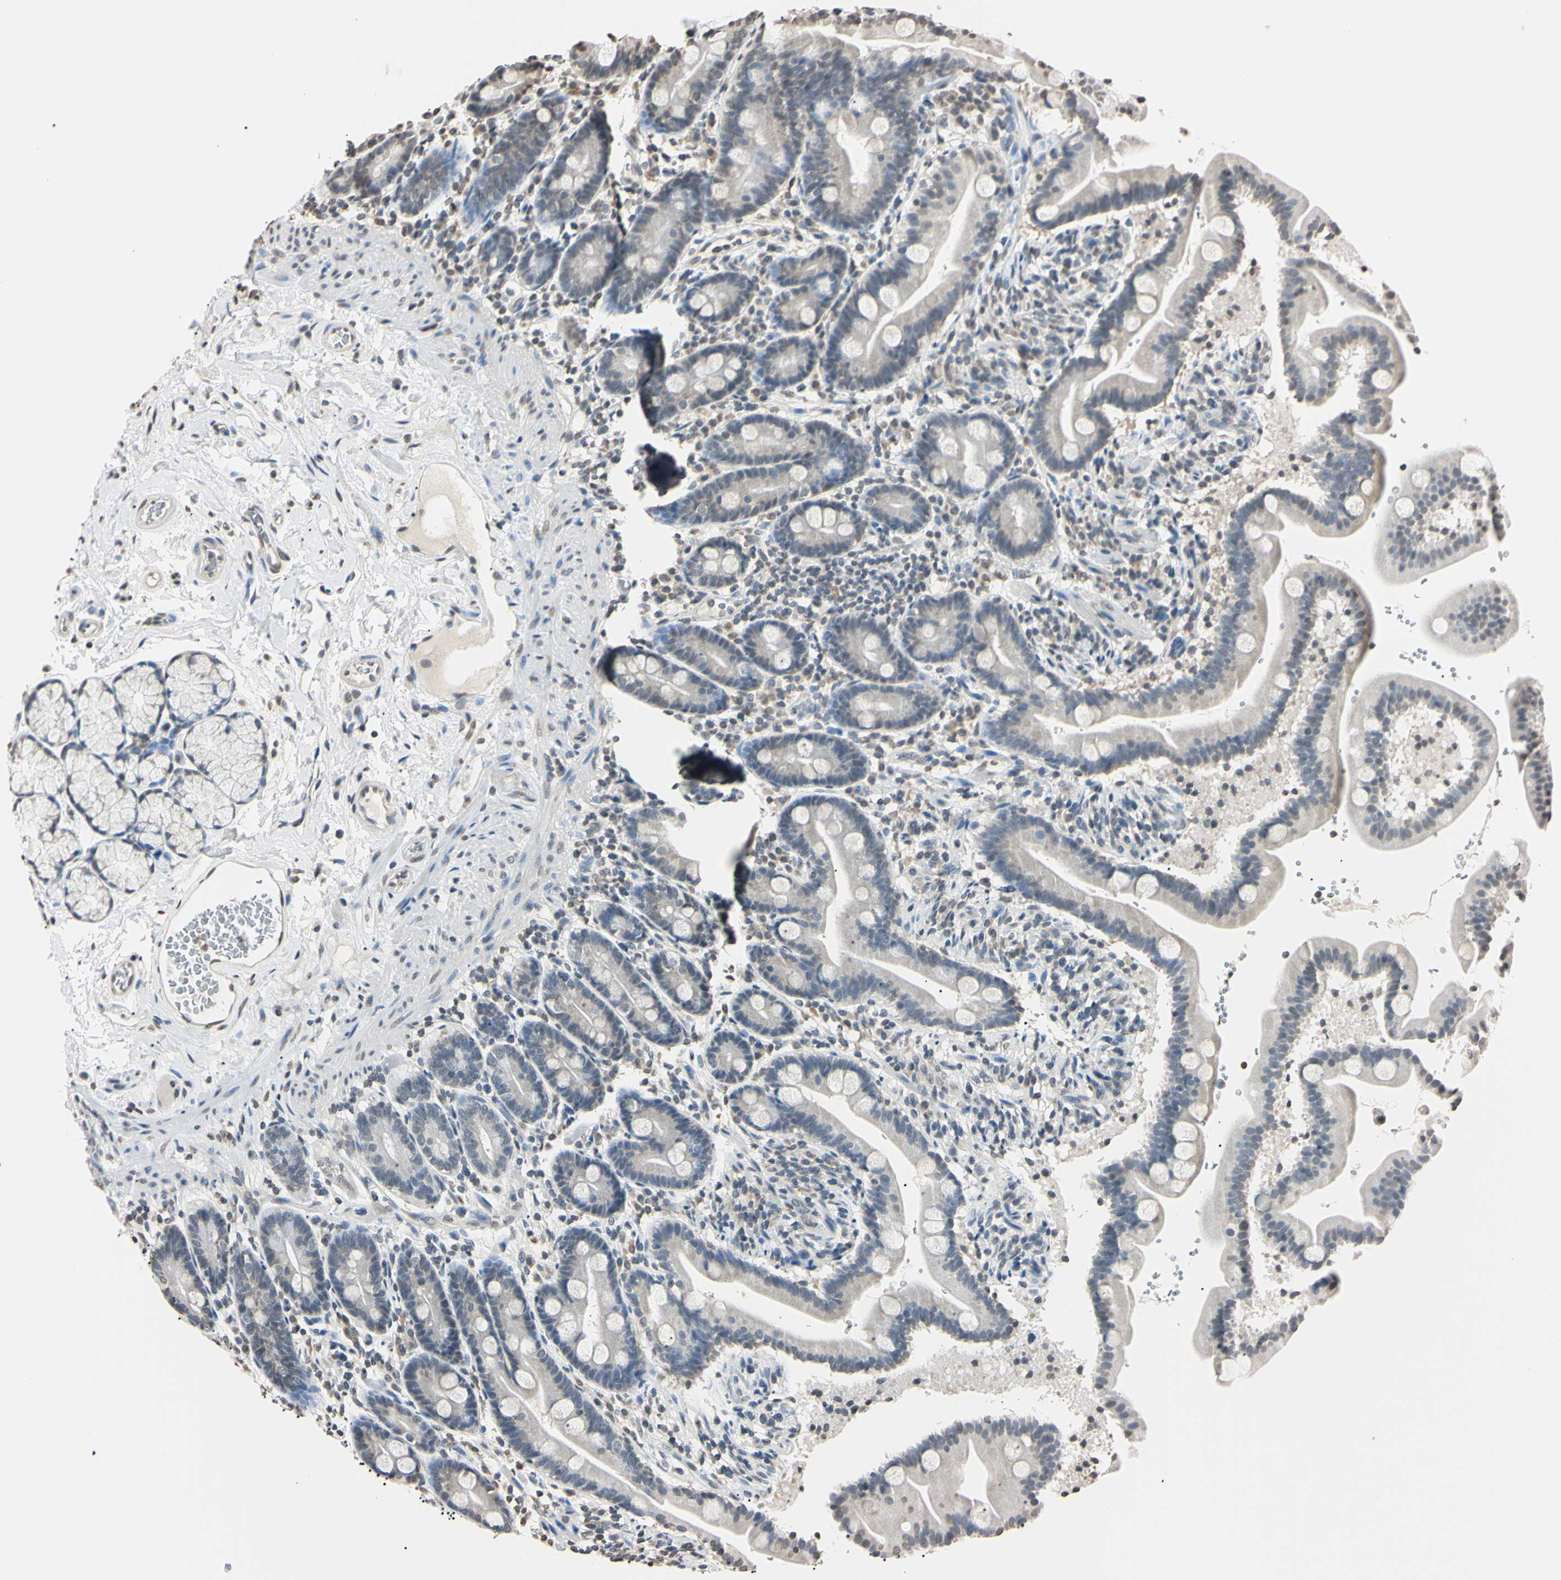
{"staining": {"intensity": "weak", "quantity": "<25%", "location": "nuclear"}, "tissue": "duodenum", "cell_type": "Glandular cells", "image_type": "normal", "snomed": [{"axis": "morphology", "description": "Normal tissue, NOS"}, {"axis": "topography", "description": "Duodenum"}], "caption": "Immunohistochemistry micrograph of benign duodenum: human duodenum stained with DAB (3,3'-diaminobenzidine) reveals no significant protein expression in glandular cells.", "gene": "CDC45", "patient": {"sex": "male", "age": 54}}